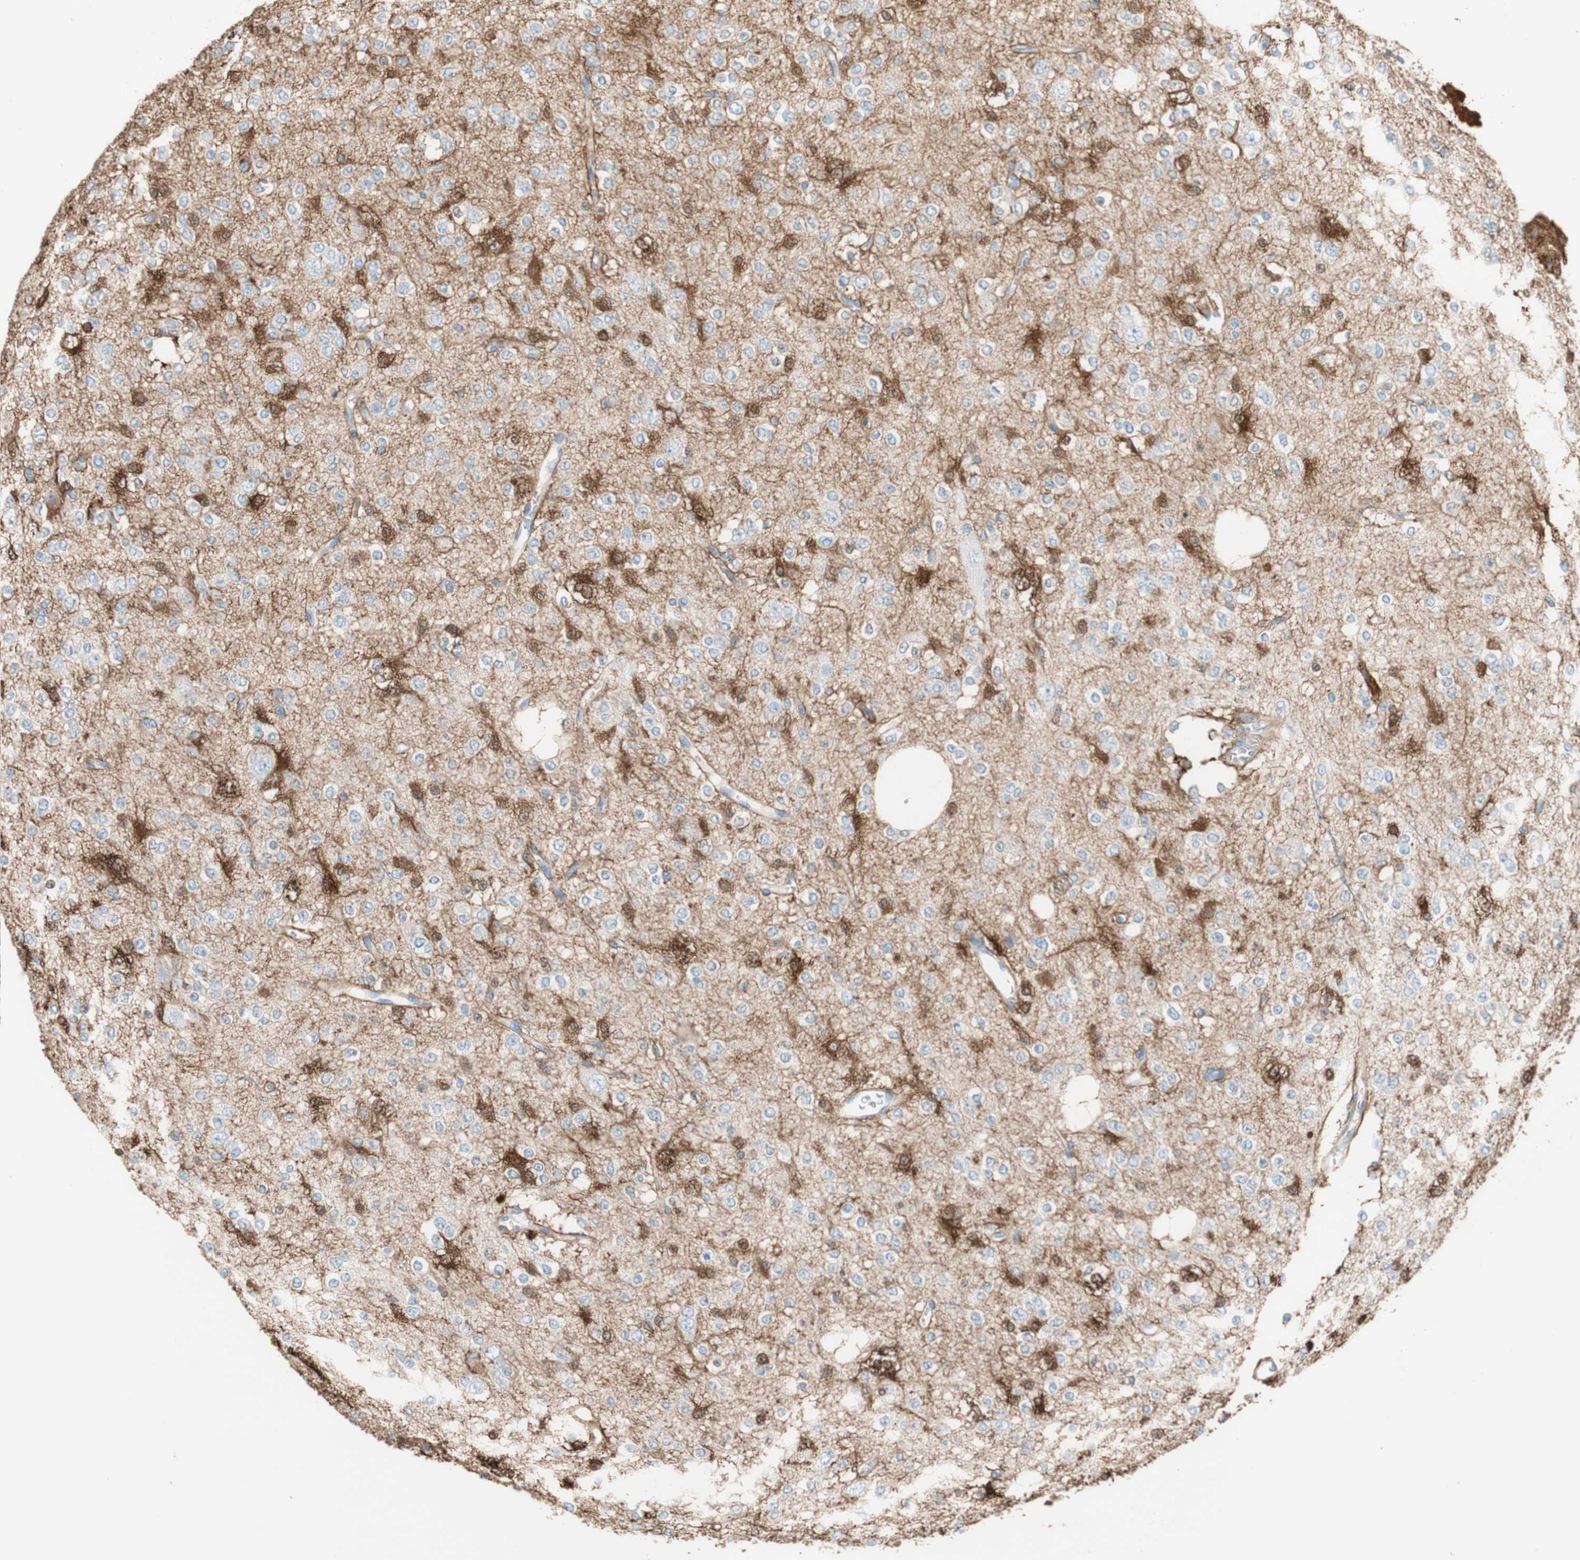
{"staining": {"intensity": "negative", "quantity": "none", "location": "none"}, "tissue": "glioma", "cell_type": "Tumor cells", "image_type": "cancer", "snomed": [{"axis": "morphology", "description": "Glioma, malignant, Low grade"}, {"axis": "topography", "description": "Brain"}], "caption": "This is an IHC histopathology image of human malignant glioma (low-grade). There is no positivity in tumor cells.", "gene": "GLUL", "patient": {"sex": "male", "age": 38}}